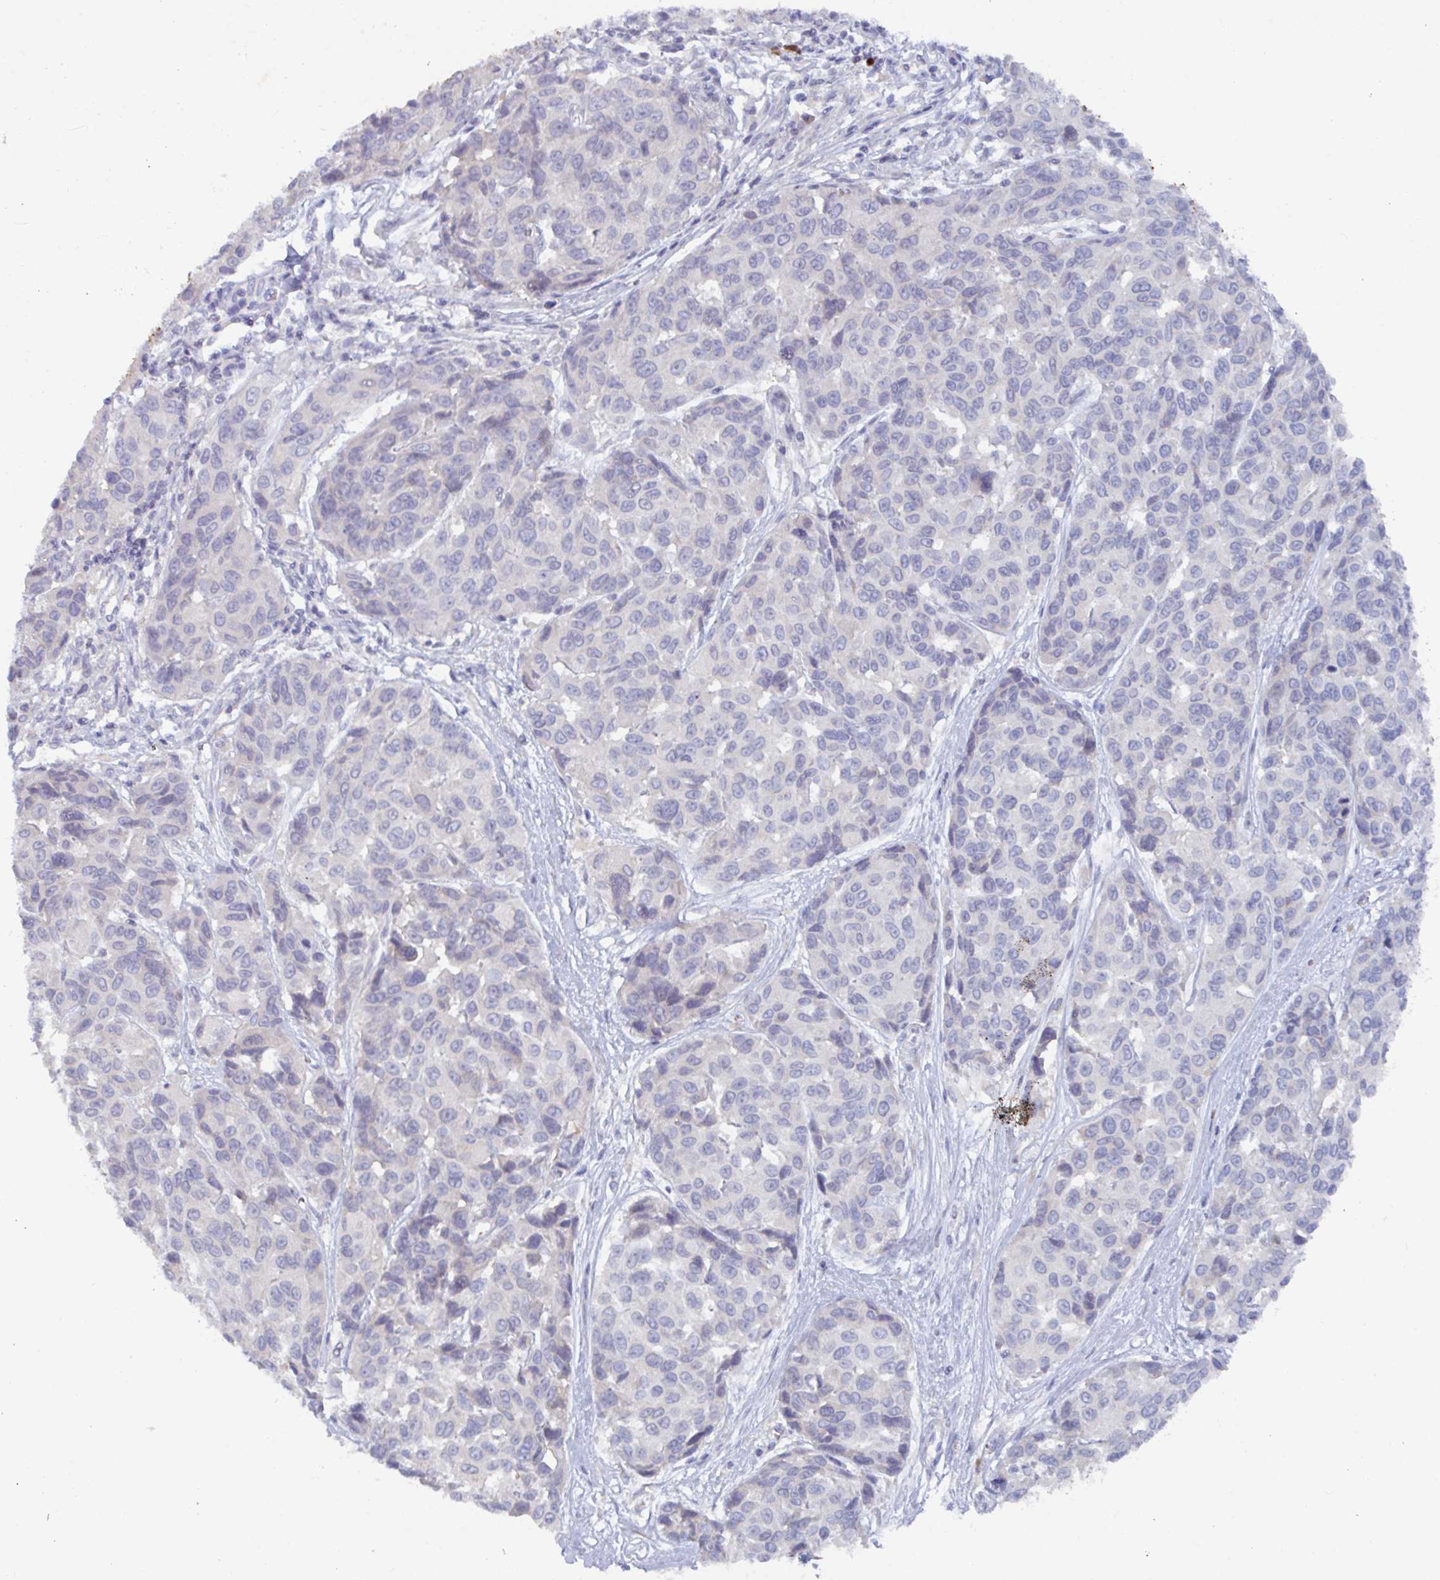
{"staining": {"intensity": "negative", "quantity": "none", "location": "none"}, "tissue": "melanoma", "cell_type": "Tumor cells", "image_type": "cancer", "snomed": [{"axis": "morphology", "description": "Malignant melanoma, NOS"}, {"axis": "topography", "description": "Skin"}], "caption": "Tumor cells are negative for brown protein staining in malignant melanoma.", "gene": "KCNK5", "patient": {"sex": "female", "age": 66}}